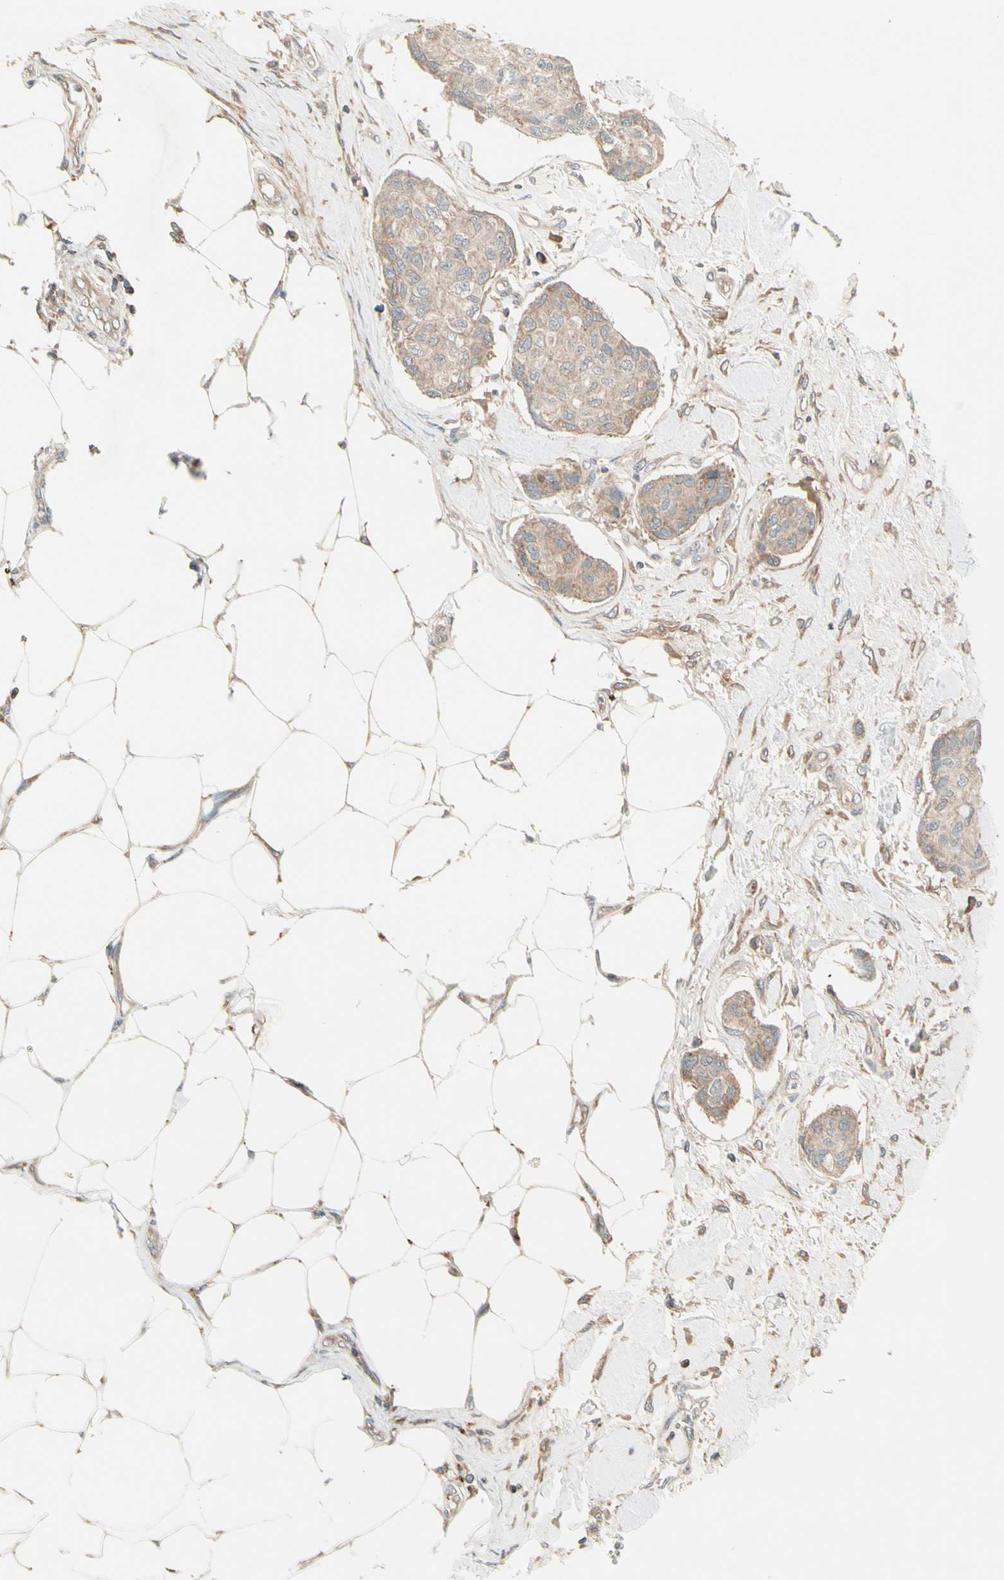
{"staining": {"intensity": "moderate", "quantity": ">75%", "location": "cytoplasmic/membranous"}, "tissue": "breast cancer", "cell_type": "Tumor cells", "image_type": "cancer", "snomed": [{"axis": "morphology", "description": "Duct carcinoma"}, {"axis": "topography", "description": "Breast"}], "caption": "High-power microscopy captured an IHC photomicrograph of breast cancer, revealing moderate cytoplasmic/membranous staining in about >75% of tumor cells.", "gene": "ACVR1C", "patient": {"sex": "female", "age": 80}}